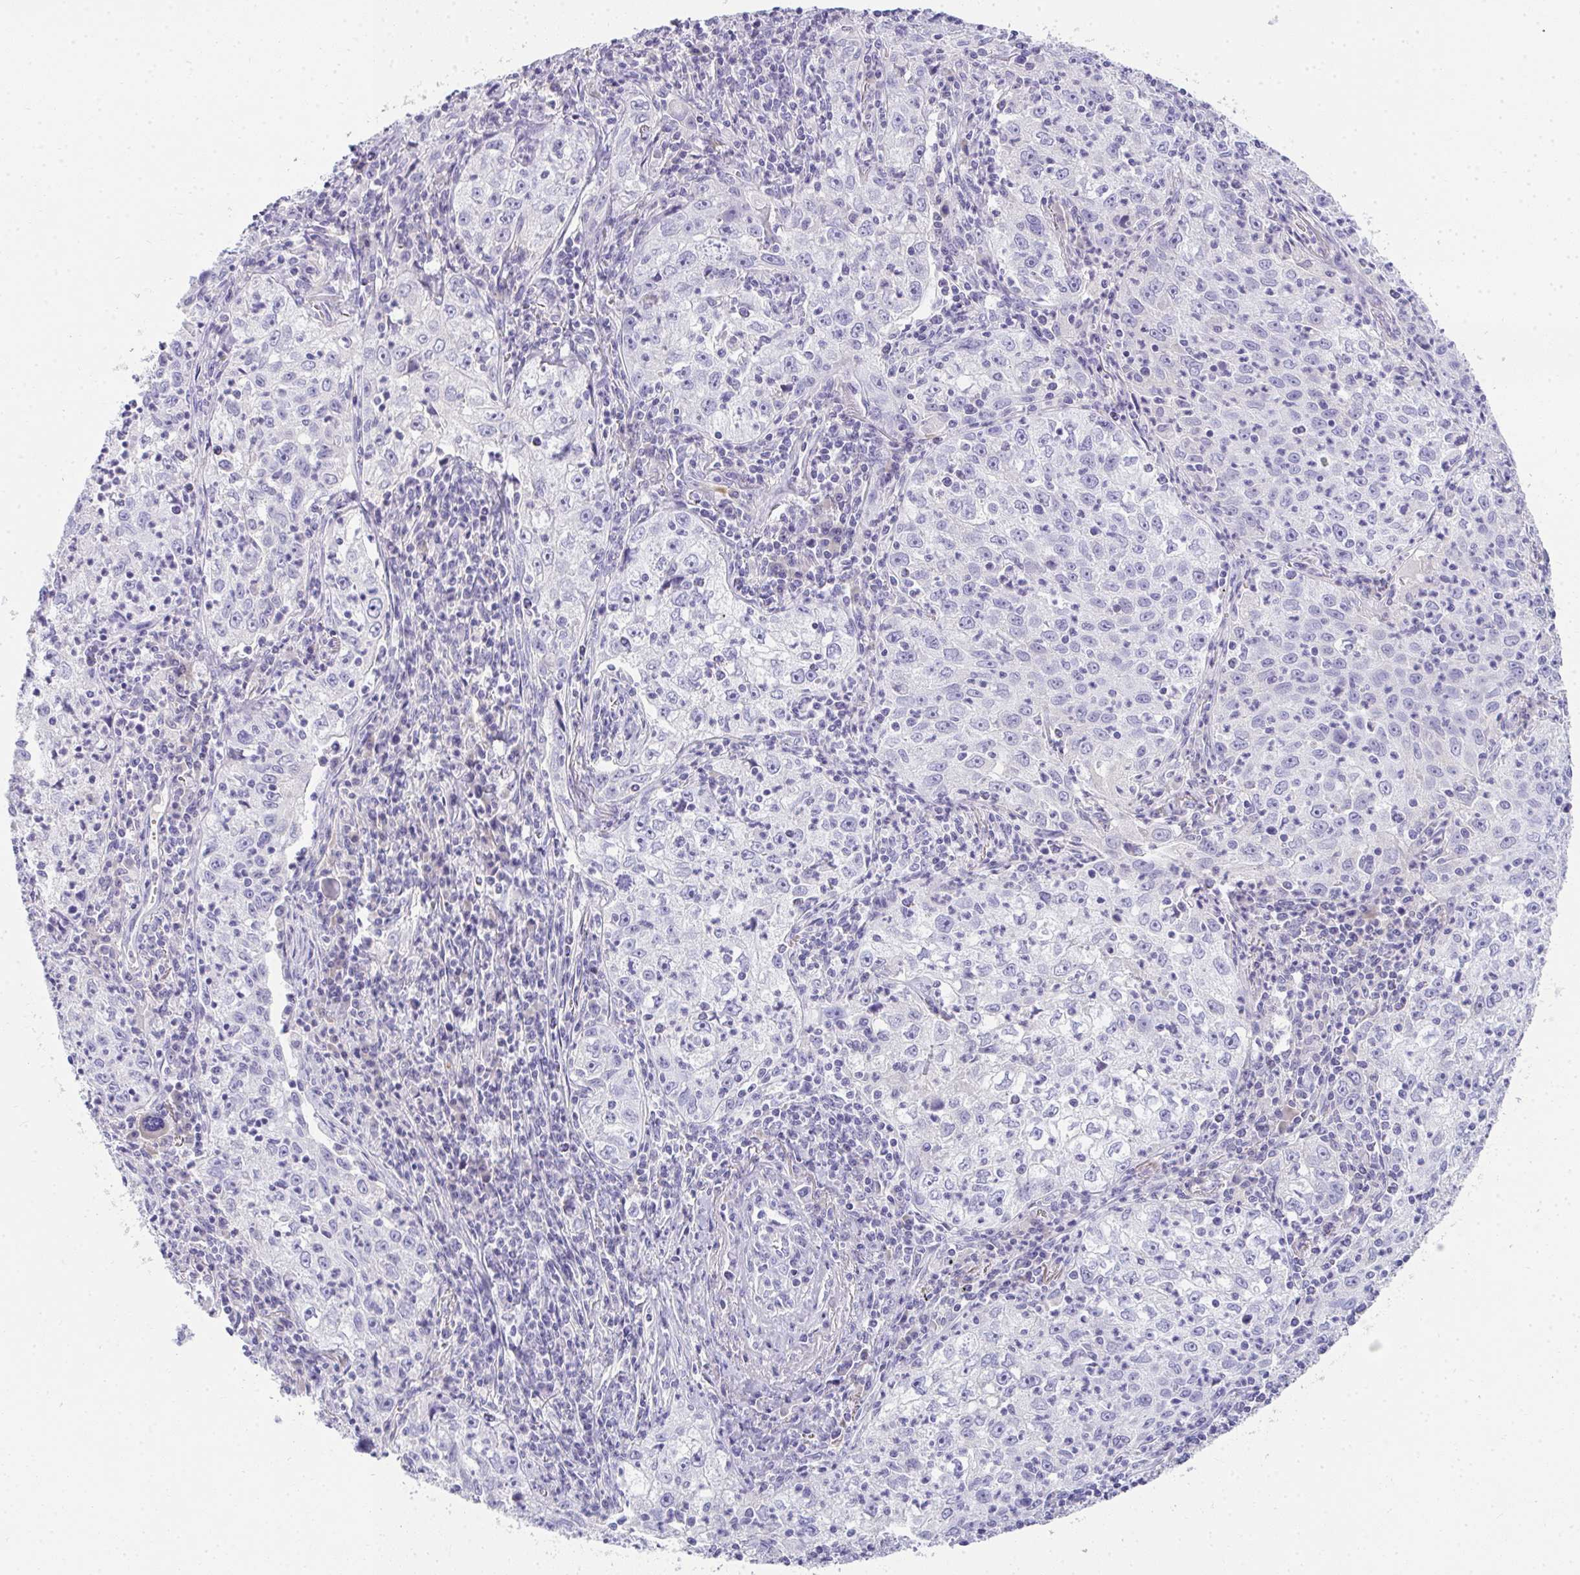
{"staining": {"intensity": "negative", "quantity": "none", "location": "none"}, "tissue": "lung cancer", "cell_type": "Tumor cells", "image_type": "cancer", "snomed": [{"axis": "morphology", "description": "Squamous cell carcinoma, NOS"}, {"axis": "topography", "description": "Lung"}], "caption": "This is an immunohistochemistry micrograph of human lung cancer. There is no staining in tumor cells.", "gene": "ZSWIM3", "patient": {"sex": "male", "age": 71}}